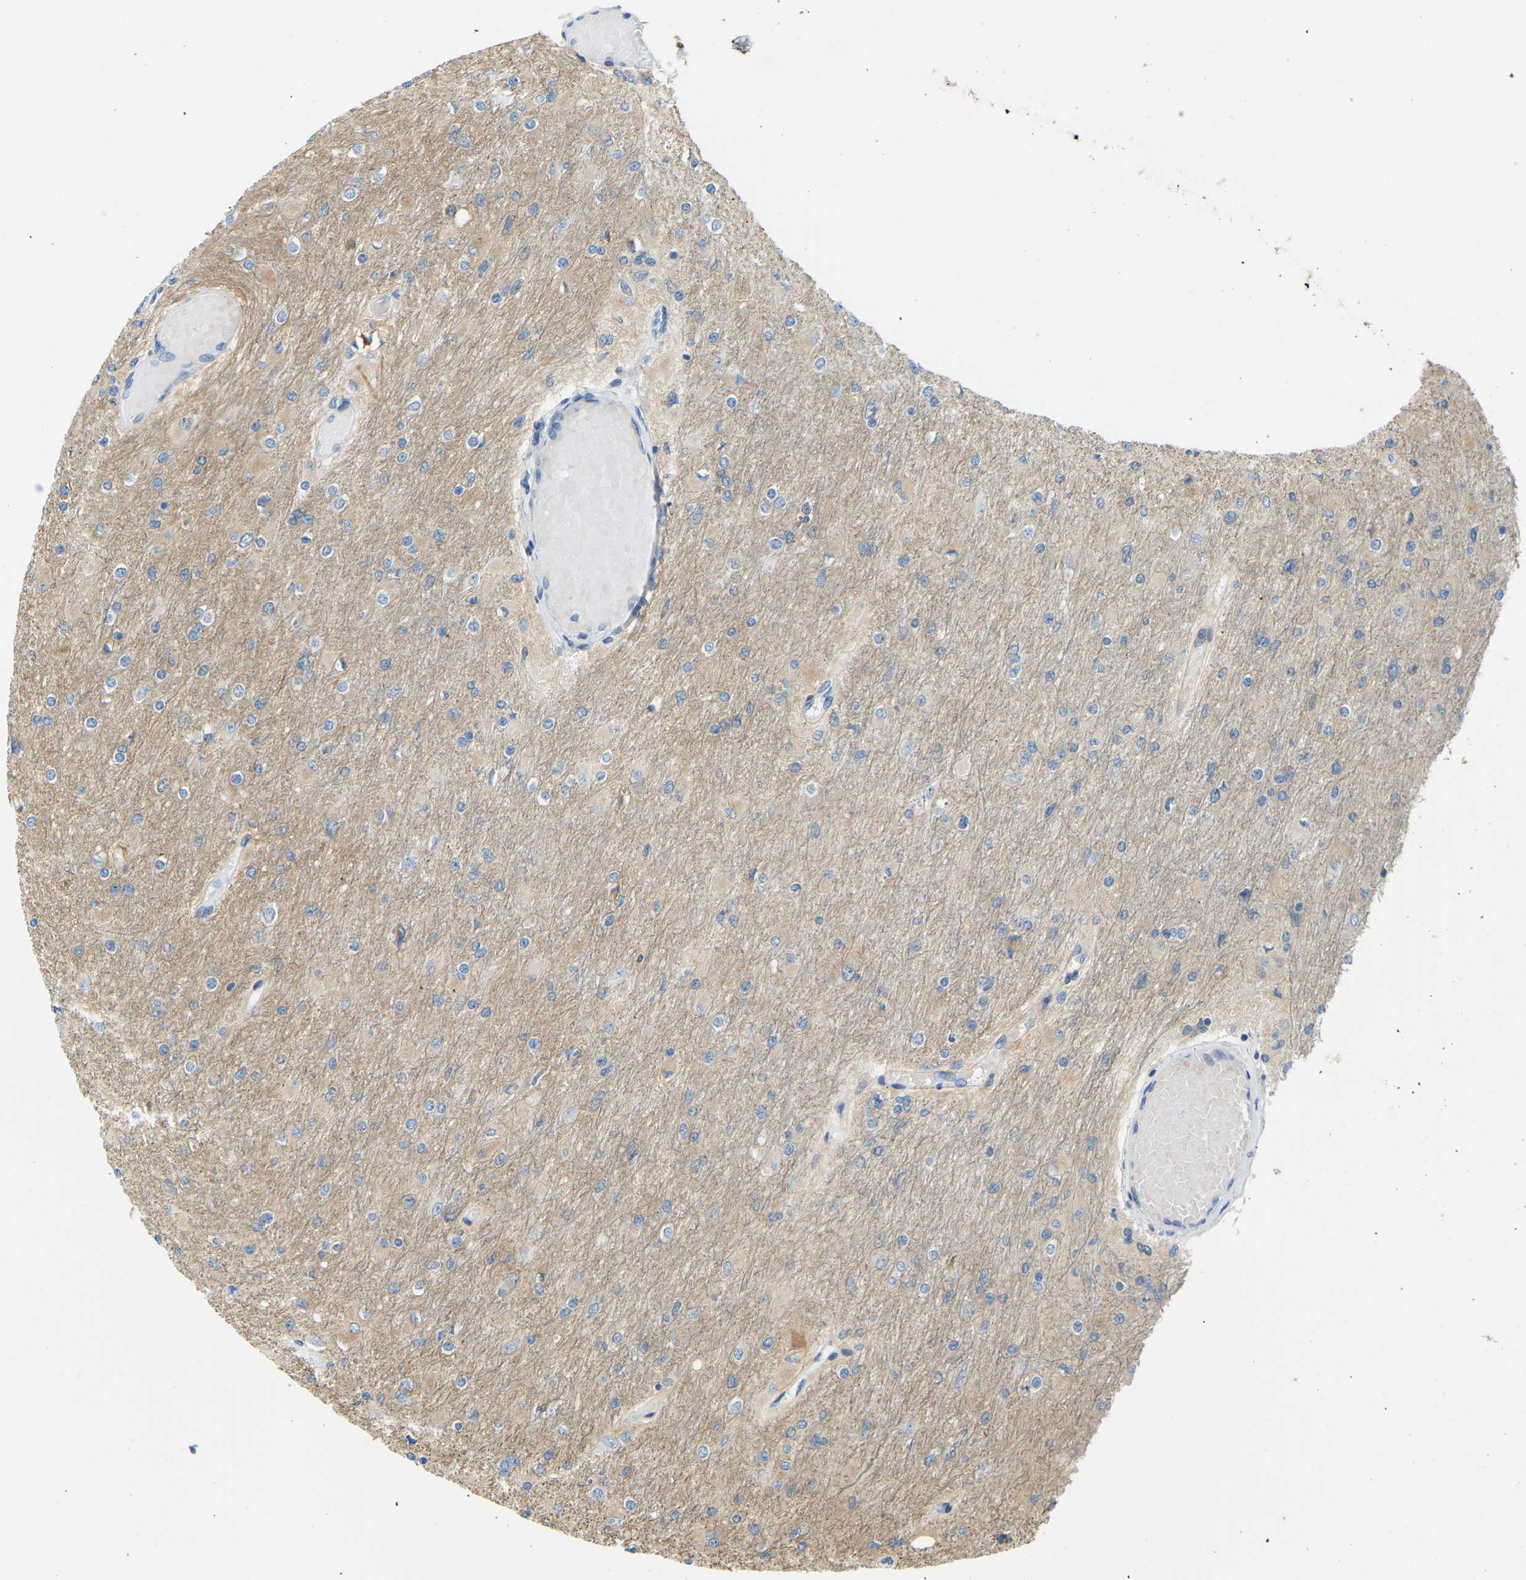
{"staining": {"intensity": "weak", "quantity": ">75%", "location": "cytoplasmic/membranous"}, "tissue": "glioma", "cell_type": "Tumor cells", "image_type": "cancer", "snomed": [{"axis": "morphology", "description": "Glioma, malignant, High grade"}, {"axis": "topography", "description": "Cerebral cortex"}], "caption": "A low amount of weak cytoplasmic/membranous positivity is appreciated in approximately >75% of tumor cells in glioma tissue.", "gene": "NME8", "patient": {"sex": "female", "age": 36}}